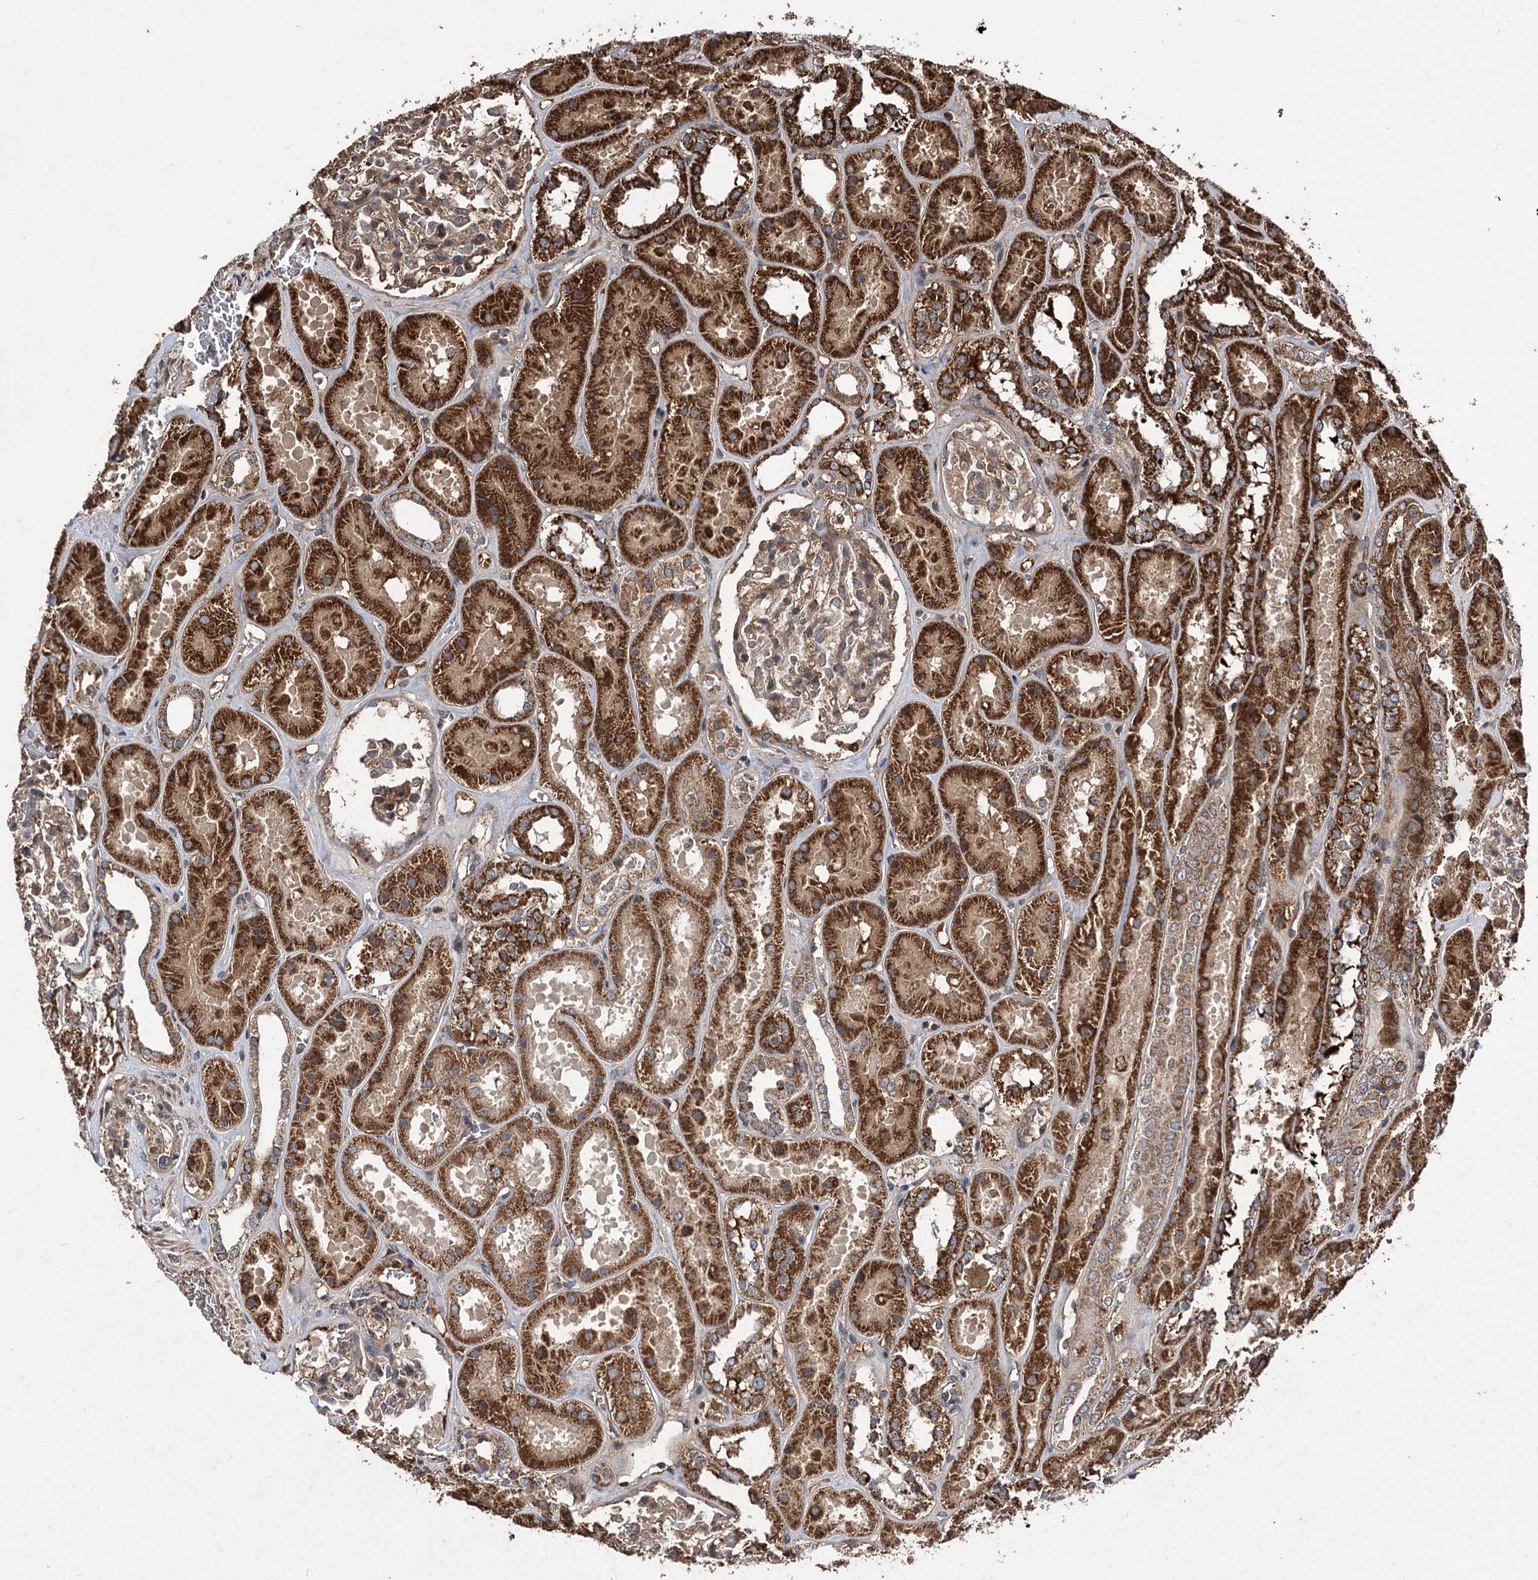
{"staining": {"intensity": "moderate", "quantity": ">75%", "location": "cytoplasmic/membranous"}, "tissue": "kidney", "cell_type": "Cells in glomeruli", "image_type": "normal", "snomed": [{"axis": "morphology", "description": "Normal tissue, NOS"}, {"axis": "topography", "description": "Kidney"}], "caption": "High-magnification brightfield microscopy of unremarkable kidney stained with DAB (3,3'-diaminobenzidine) (brown) and counterstained with hematoxylin (blue). cells in glomeruli exhibit moderate cytoplasmic/membranous positivity is present in approximately>75% of cells.", "gene": "RASSF3", "patient": {"sex": "female", "age": 41}}